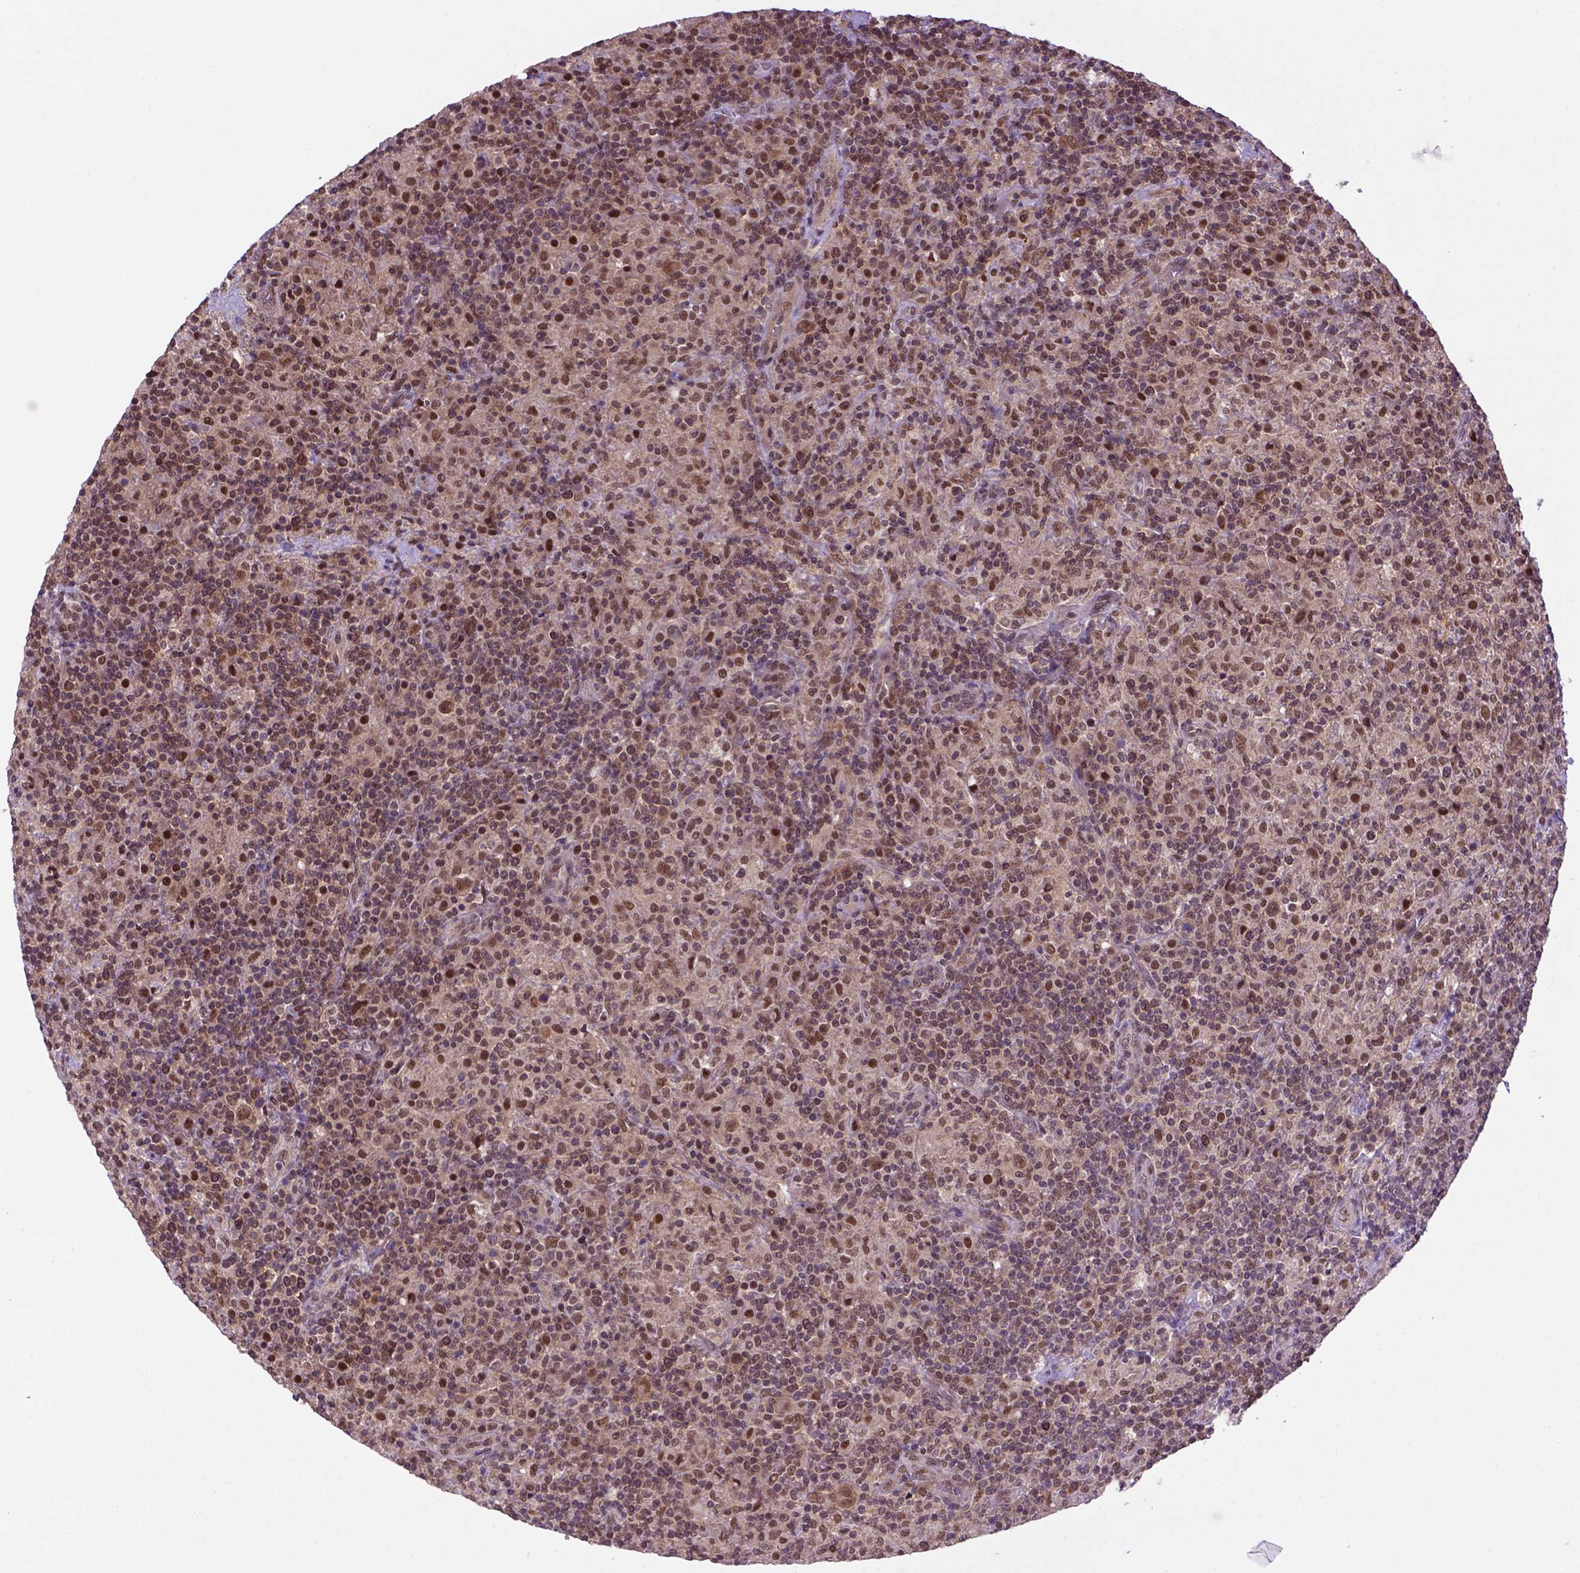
{"staining": {"intensity": "moderate", "quantity": ">75%", "location": "cytoplasmic/membranous,nuclear"}, "tissue": "lymphoma", "cell_type": "Tumor cells", "image_type": "cancer", "snomed": [{"axis": "morphology", "description": "Hodgkin's disease, NOS"}, {"axis": "topography", "description": "Lymph node"}], "caption": "This photomicrograph reveals IHC staining of human Hodgkin's disease, with medium moderate cytoplasmic/membranous and nuclear staining in about >75% of tumor cells.", "gene": "PSMC2", "patient": {"sex": "male", "age": 70}}